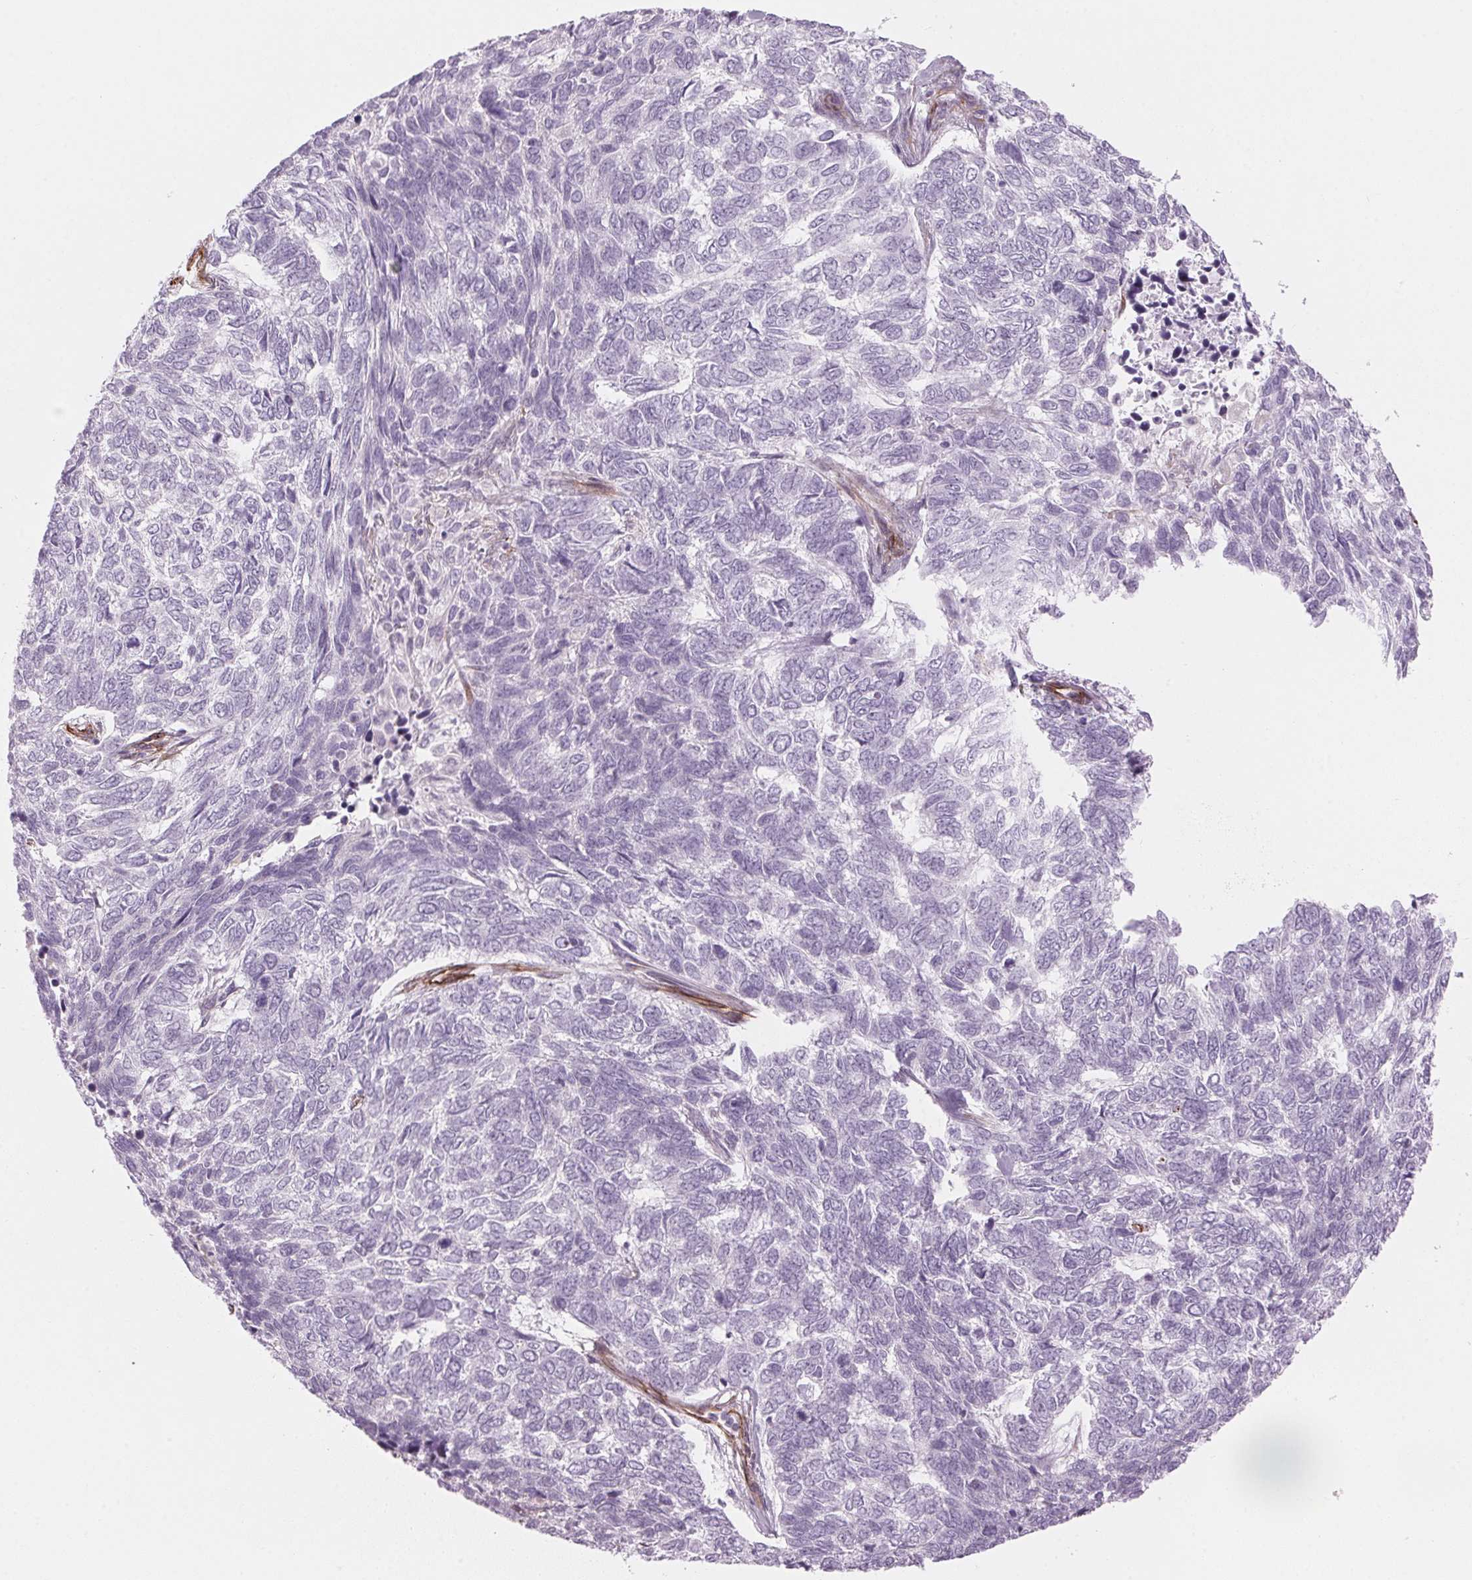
{"staining": {"intensity": "negative", "quantity": "none", "location": "none"}, "tissue": "skin cancer", "cell_type": "Tumor cells", "image_type": "cancer", "snomed": [{"axis": "morphology", "description": "Basal cell carcinoma"}, {"axis": "topography", "description": "Skin"}], "caption": "A photomicrograph of skin cancer (basal cell carcinoma) stained for a protein exhibits no brown staining in tumor cells.", "gene": "CLPS", "patient": {"sex": "female", "age": 65}}